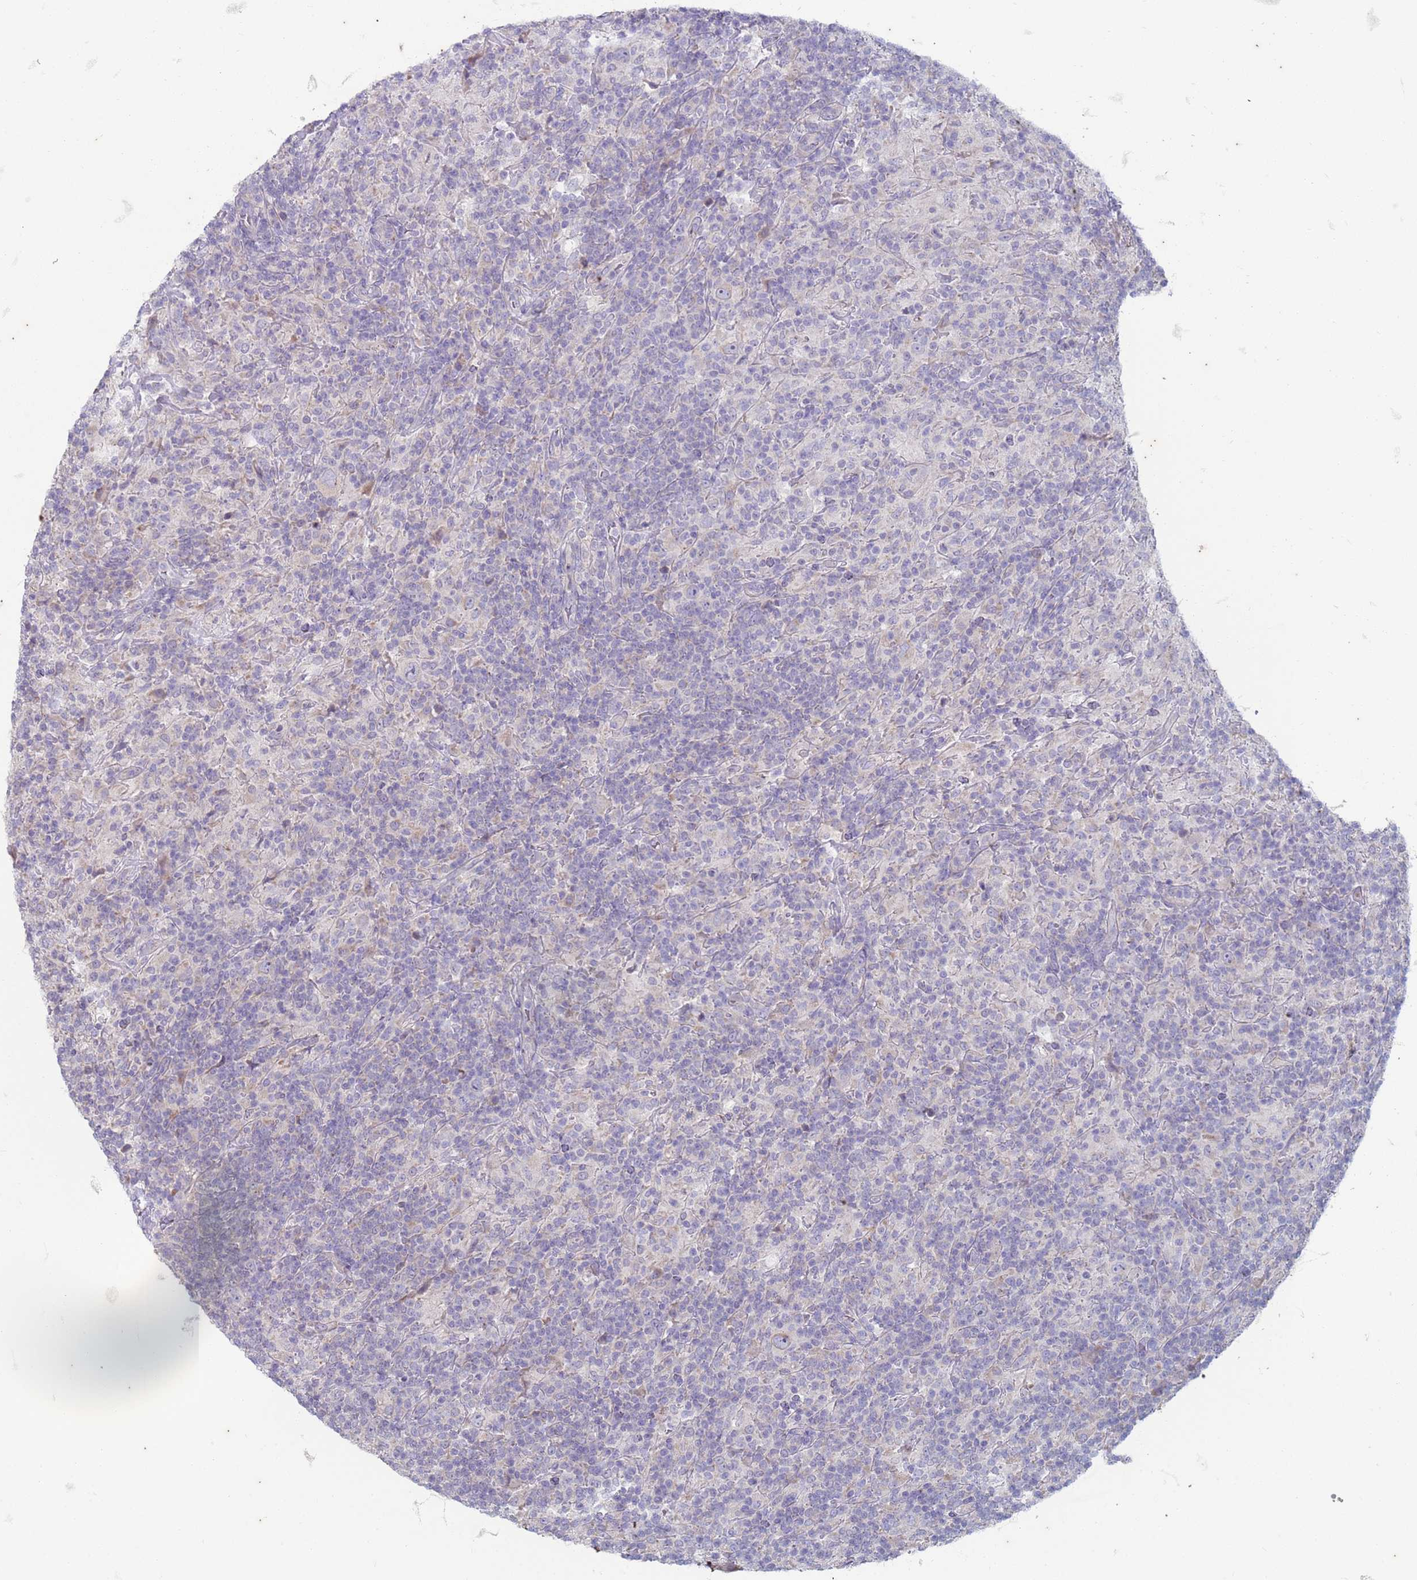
{"staining": {"intensity": "negative", "quantity": "none", "location": "none"}, "tissue": "lymphoma", "cell_type": "Tumor cells", "image_type": "cancer", "snomed": [{"axis": "morphology", "description": "Hodgkin's disease, NOS"}, {"axis": "topography", "description": "Lymph node"}], "caption": "Tumor cells are negative for brown protein staining in lymphoma. The staining is performed using DAB brown chromogen with nuclei counter-stained in using hematoxylin.", "gene": "SUCO", "patient": {"sex": "male", "age": 70}}